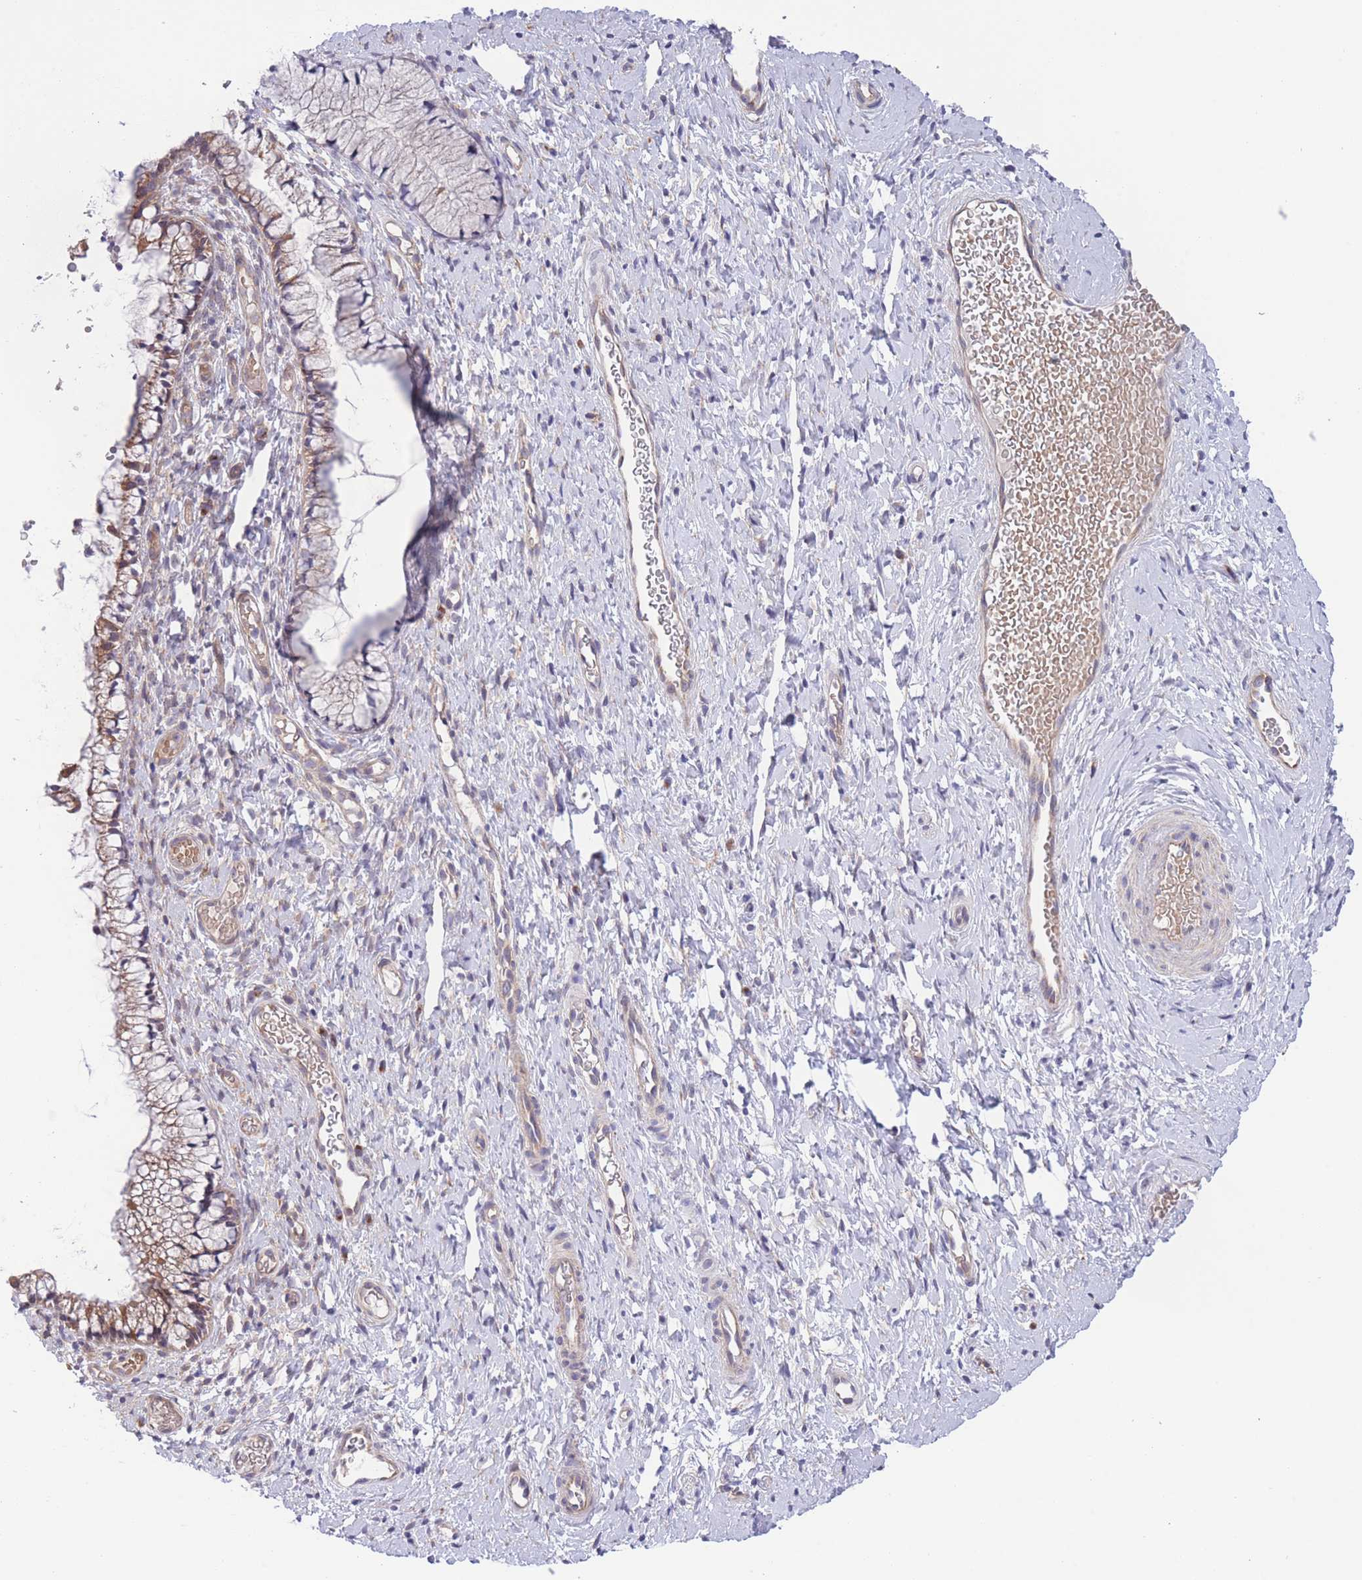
{"staining": {"intensity": "moderate", "quantity": "25%-75%", "location": "cytoplasmic/membranous"}, "tissue": "cervix", "cell_type": "Glandular cells", "image_type": "normal", "snomed": [{"axis": "morphology", "description": "Normal tissue, NOS"}, {"axis": "topography", "description": "Cervix"}], "caption": "This photomicrograph shows immunohistochemistry (IHC) staining of unremarkable cervix, with medium moderate cytoplasmic/membranous staining in approximately 25%-75% of glandular cells.", "gene": "WWOX", "patient": {"sex": "female", "age": 36}}